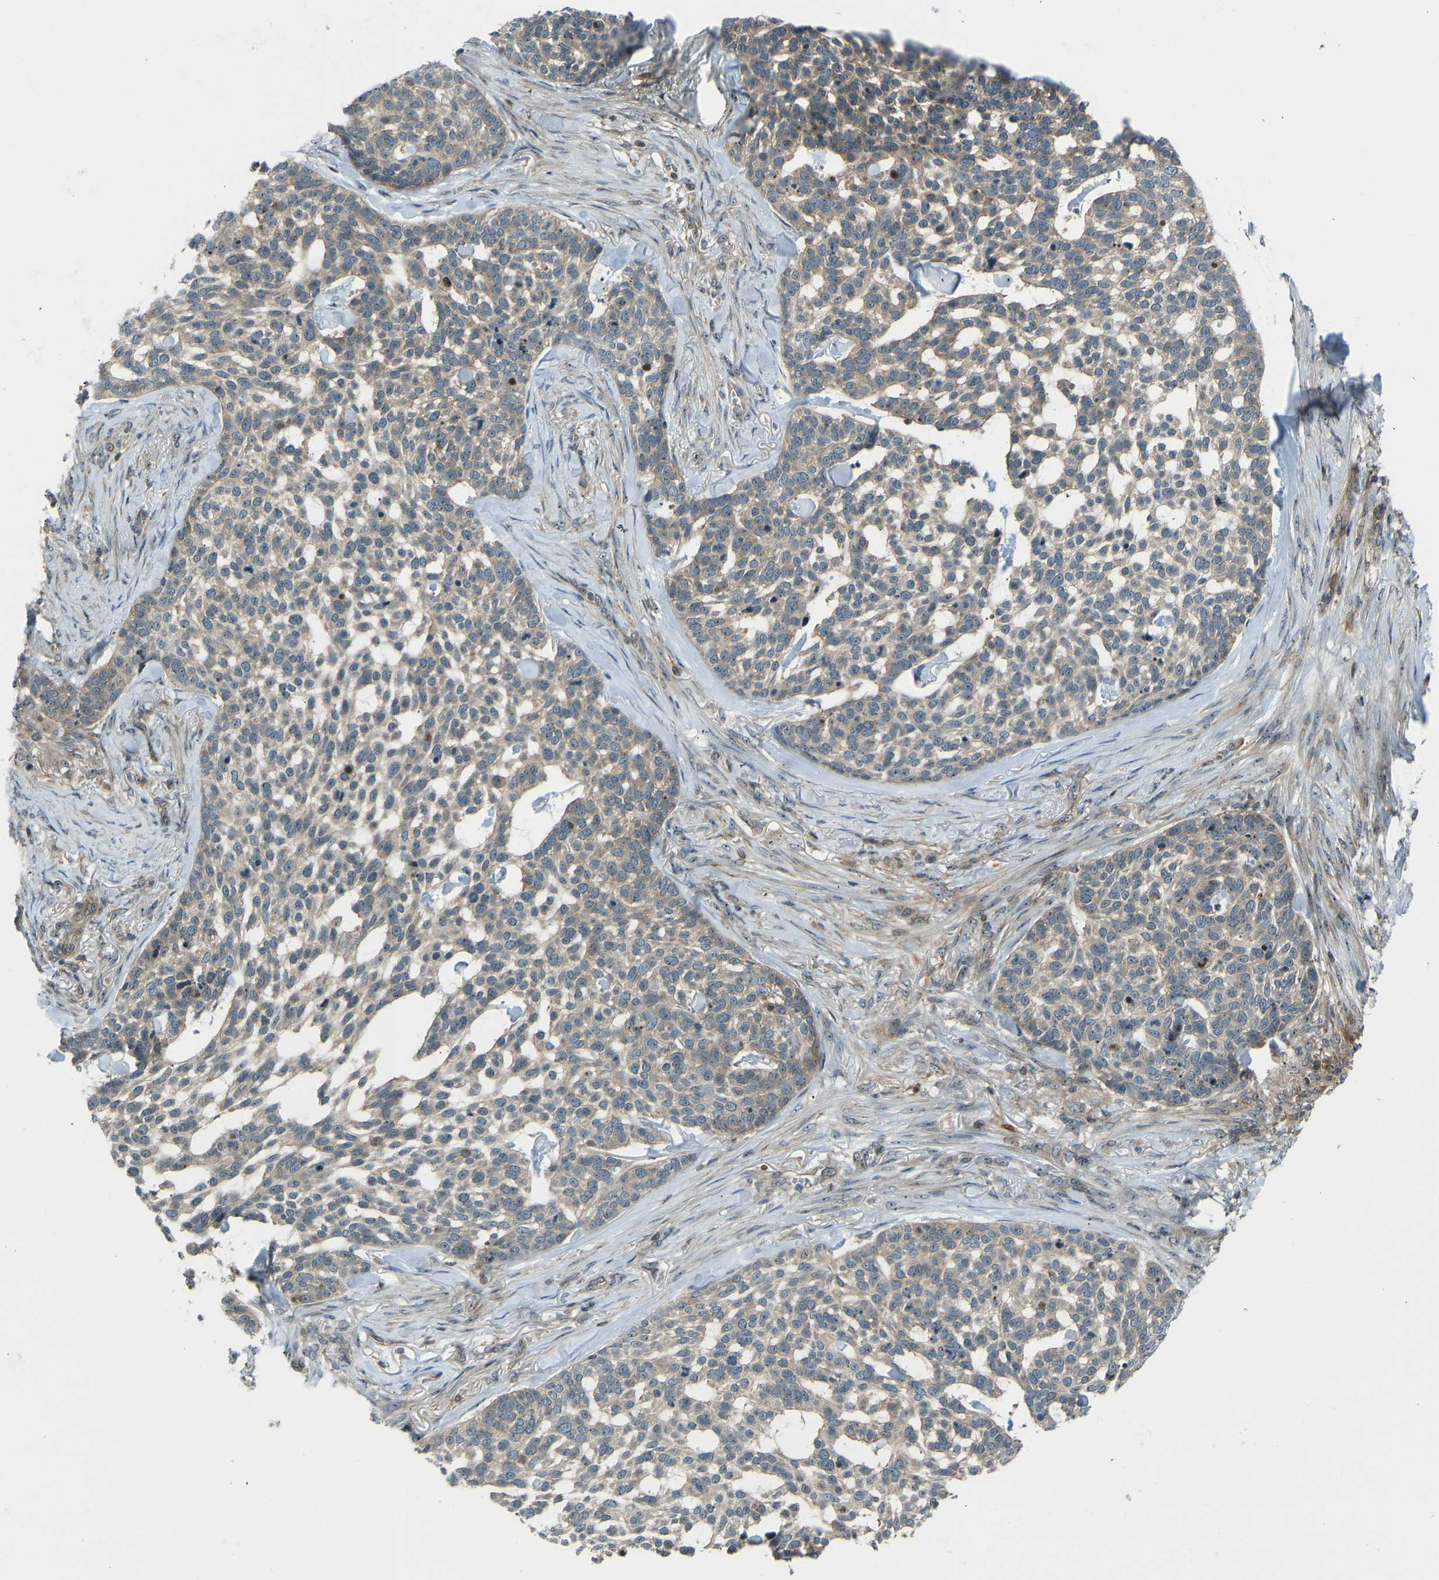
{"staining": {"intensity": "weak", "quantity": "<25%", "location": "cytoplasmic/membranous"}, "tissue": "skin cancer", "cell_type": "Tumor cells", "image_type": "cancer", "snomed": [{"axis": "morphology", "description": "Basal cell carcinoma"}, {"axis": "topography", "description": "Skin"}], "caption": "This histopathology image is of basal cell carcinoma (skin) stained with IHC to label a protein in brown with the nuclei are counter-stained blue. There is no staining in tumor cells.", "gene": "SVOPL", "patient": {"sex": "female", "age": 64}}